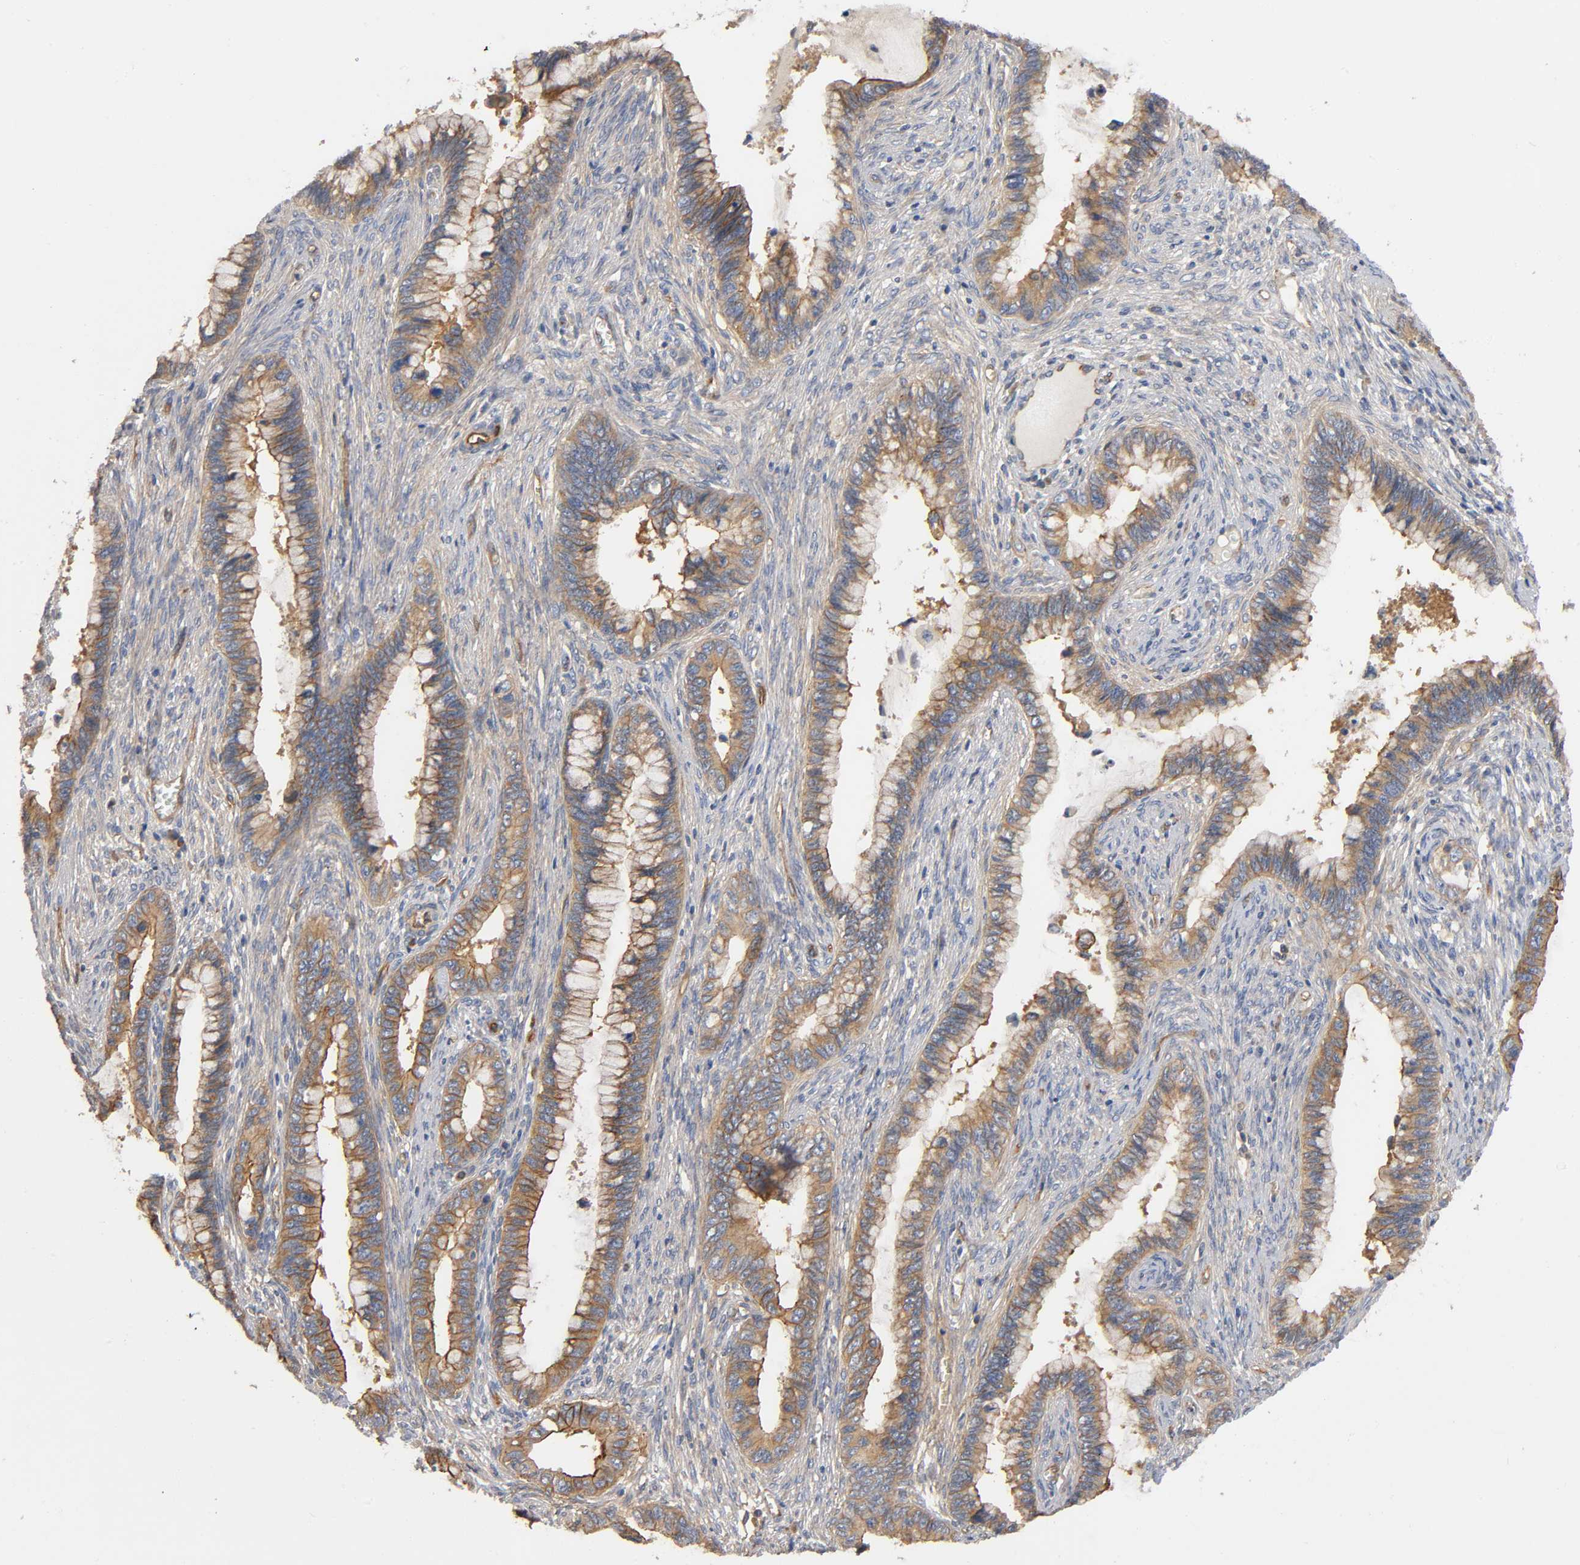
{"staining": {"intensity": "moderate", "quantity": ">75%", "location": "cytoplasmic/membranous"}, "tissue": "cervical cancer", "cell_type": "Tumor cells", "image_type": "cancer", "snomed": [{"axis": "morphology", "description": "Adenocarcinoma, NOS"}, {"axis": "topography", "description": "Cervix"}], "caption": "Immunohistochemistry image of human cervical cancer stained for a protein (brown), which demonstrates medium levels of moderate cytoplasmic/membranous positivity in approximately >75% of tumor cells.", "gene": "MARS1", "patient": {"sex": "female", "age": 44}}